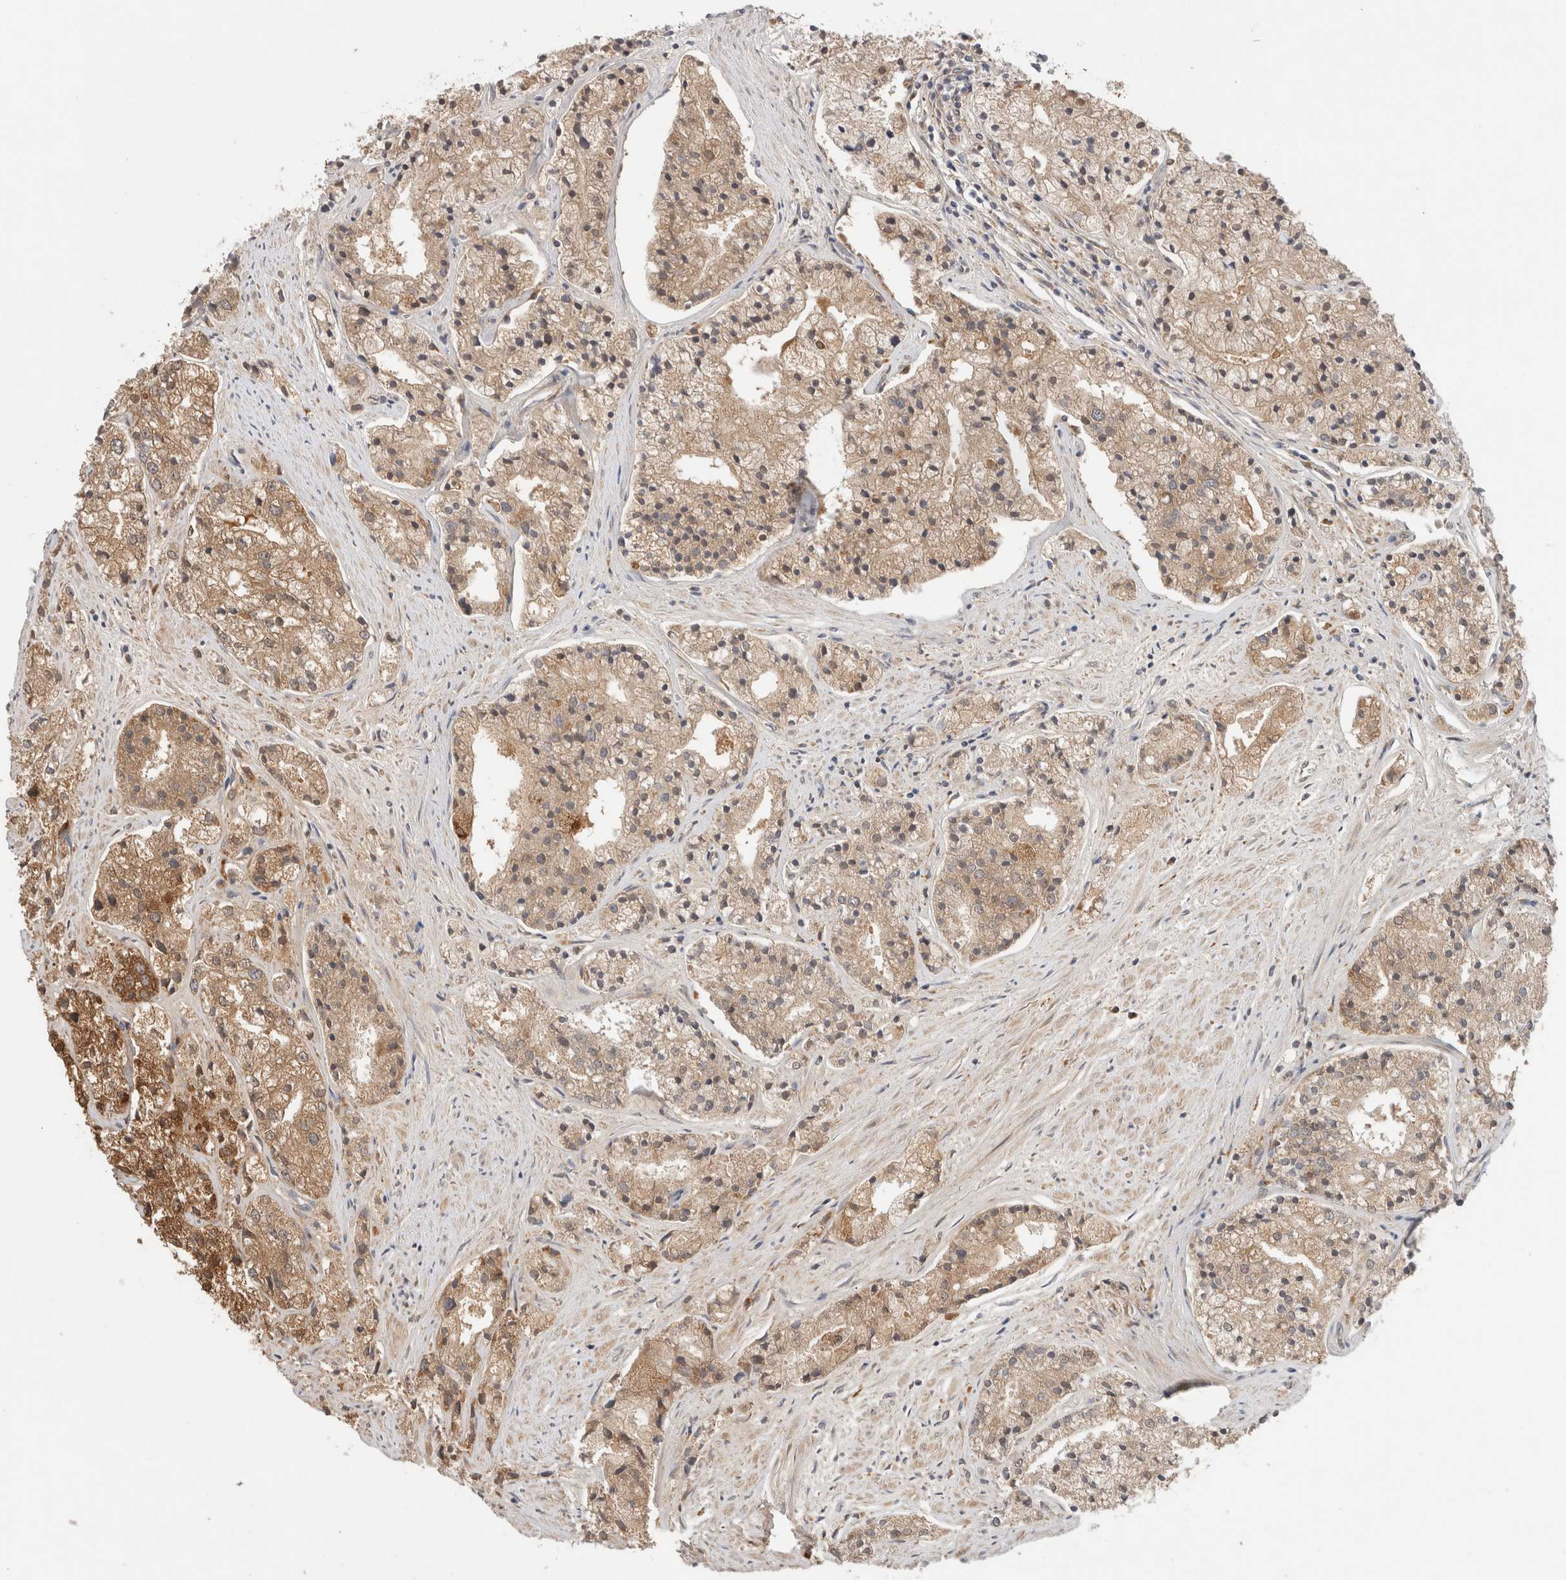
{"staining": {"intensity": "moderate", "quantity": ">75%", "location": "cytoplasmic/membranous"}, "tissue": "prostate cancer", "cell_type": "Tumor cells", "image_type": "cancer", "snomed": [{"axis": "morphology", "description": "Adenocarcinoma, High grade"}, {"axis": "topography", "description": "Prostate"}], "caption": "Moderate cytoplasmic/membranous staining is identified in approximately >75% of tumor cells in high-grade adenocarcinoma (prostate).", "gene": "SGK1", "patient": {"sex": "male", "age": 50}}